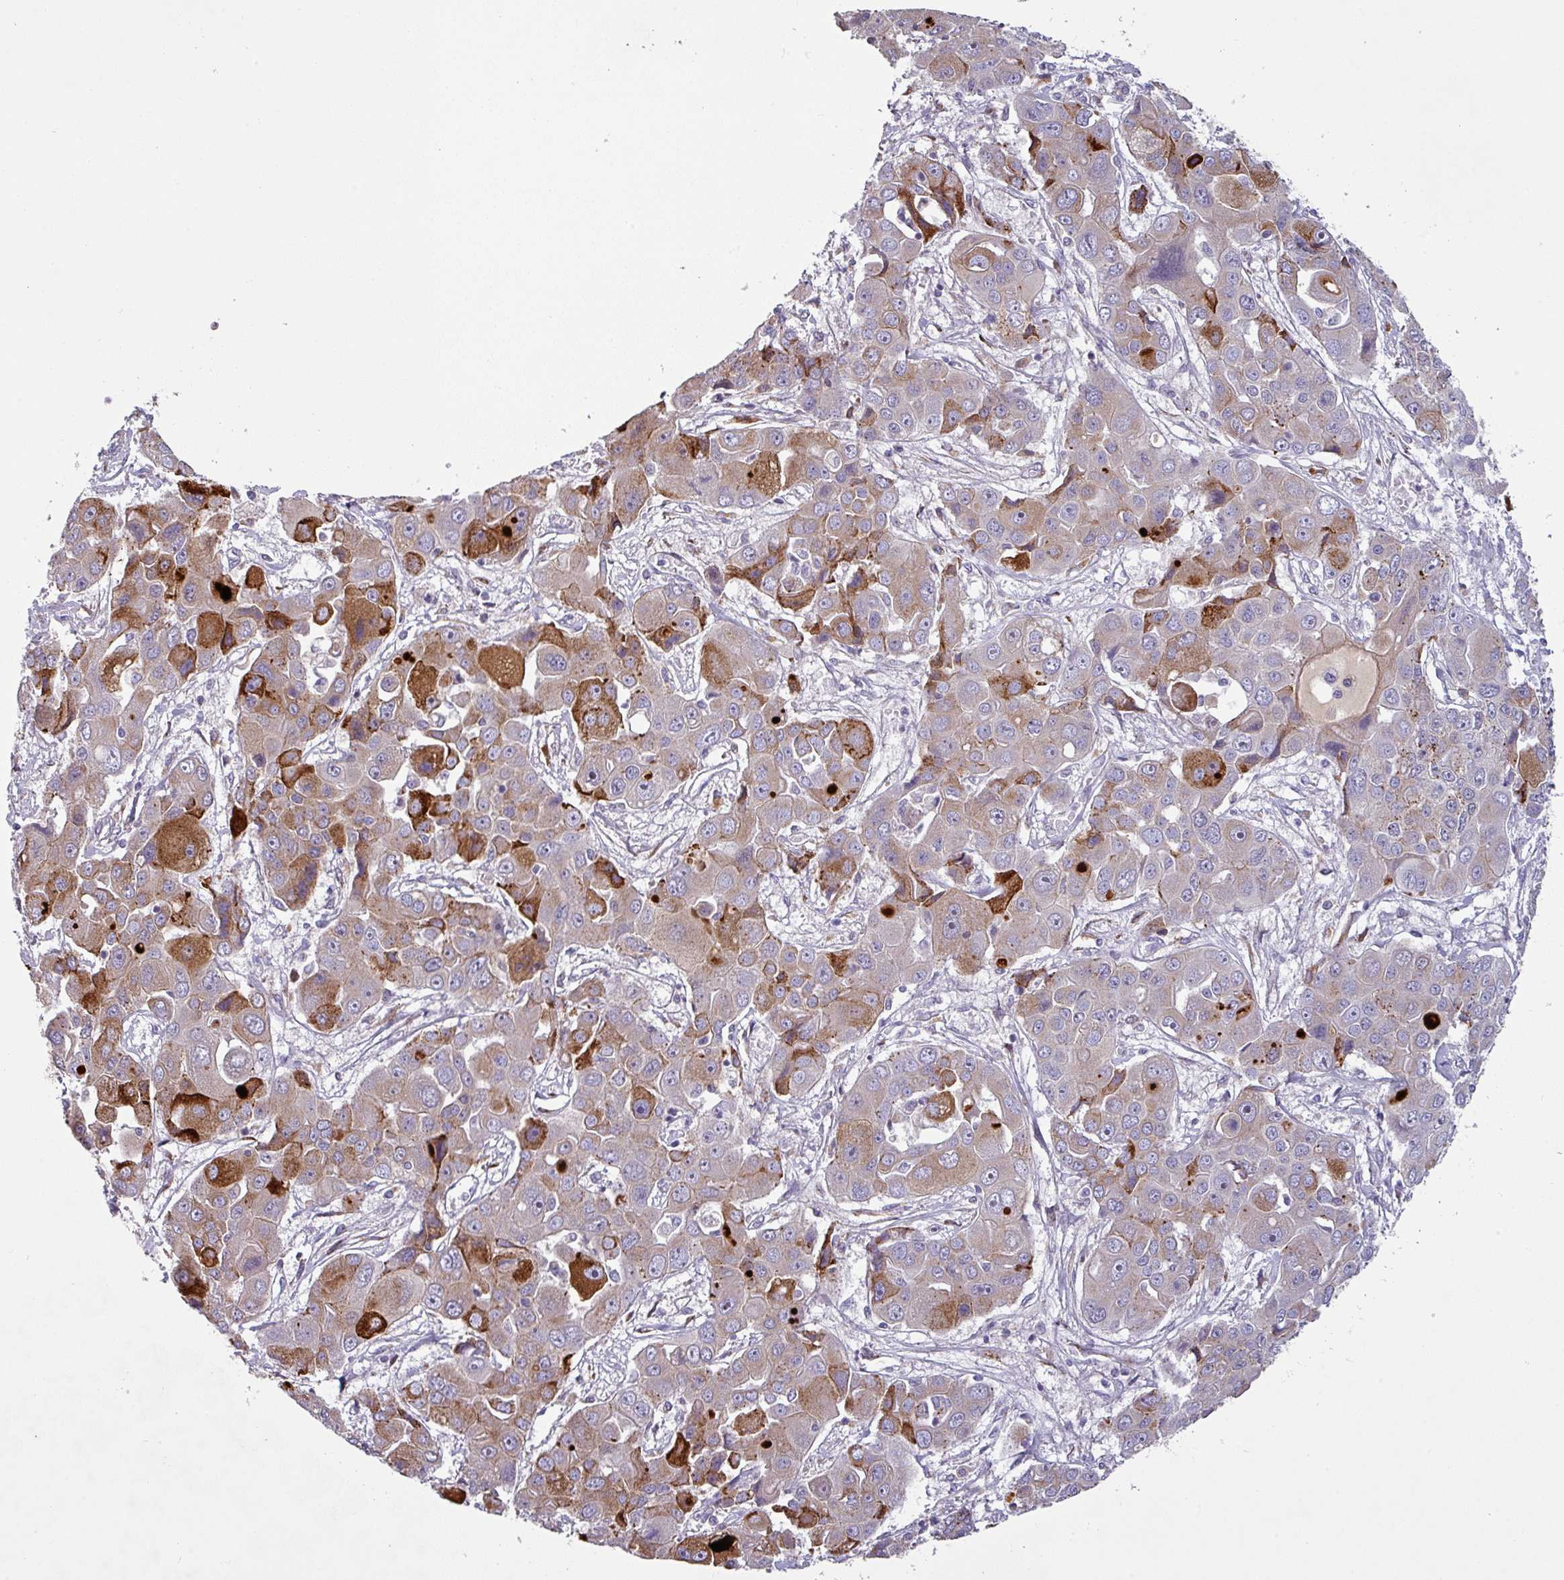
{"staining": {"intensity": "strong", "quantity": "<25%", "location": "cytoplasmic/membranous"}, "tissue": "liver cancer", "cell_type": "Tumor cells", "image_type": "cancer", "snomed": [{"axis": "morphology", "description": "Cholangiocarcinoma"}, {"axis": "topography", "description": "Liver"}], "caption": "Human liver cholangiocarcinoma stained with a brown dye reveals strong cytoplasmic/membranous positive staining in about <25% of tumor cells.", "gene": "KLHL3", "patient": {"sex": "male", "age": 67}}